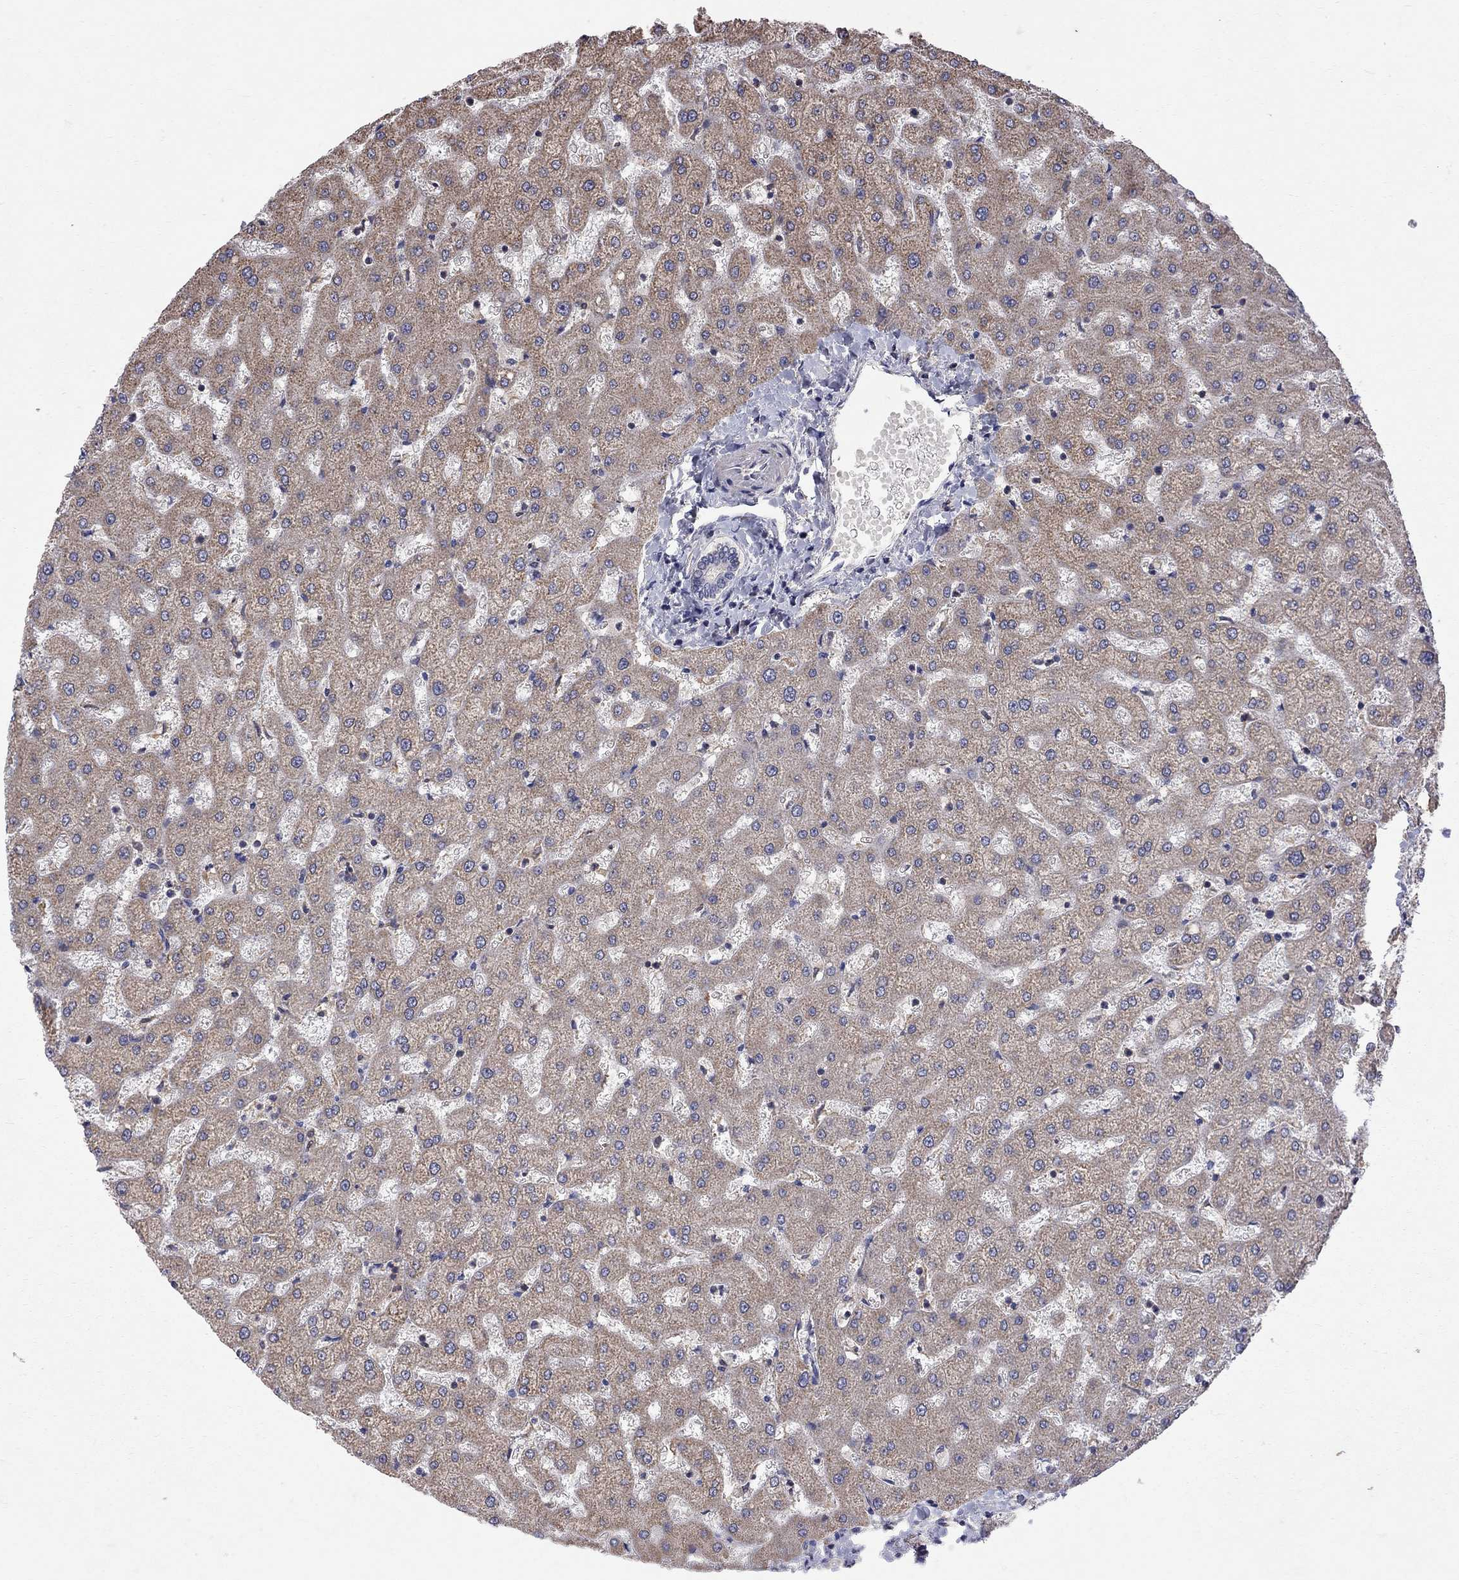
{"staining": {"intensity": "negative", "quantity": "none", "location": "none"}, "tissue": "liver", "cell_type": "Cholangiocytes", "image_type": "normal", "snomed": [{"axis": "morphology", "description": "Normal tissue, NOS"}, {"axis": "topography", "description": "Liver"}], "caption": "Immunohistochemical staining of unremarkable human liver exhibits no significant positivity in cholangiocytes.", "gene": "ABI3", "patient": {"sex": "female", "age": 50}}